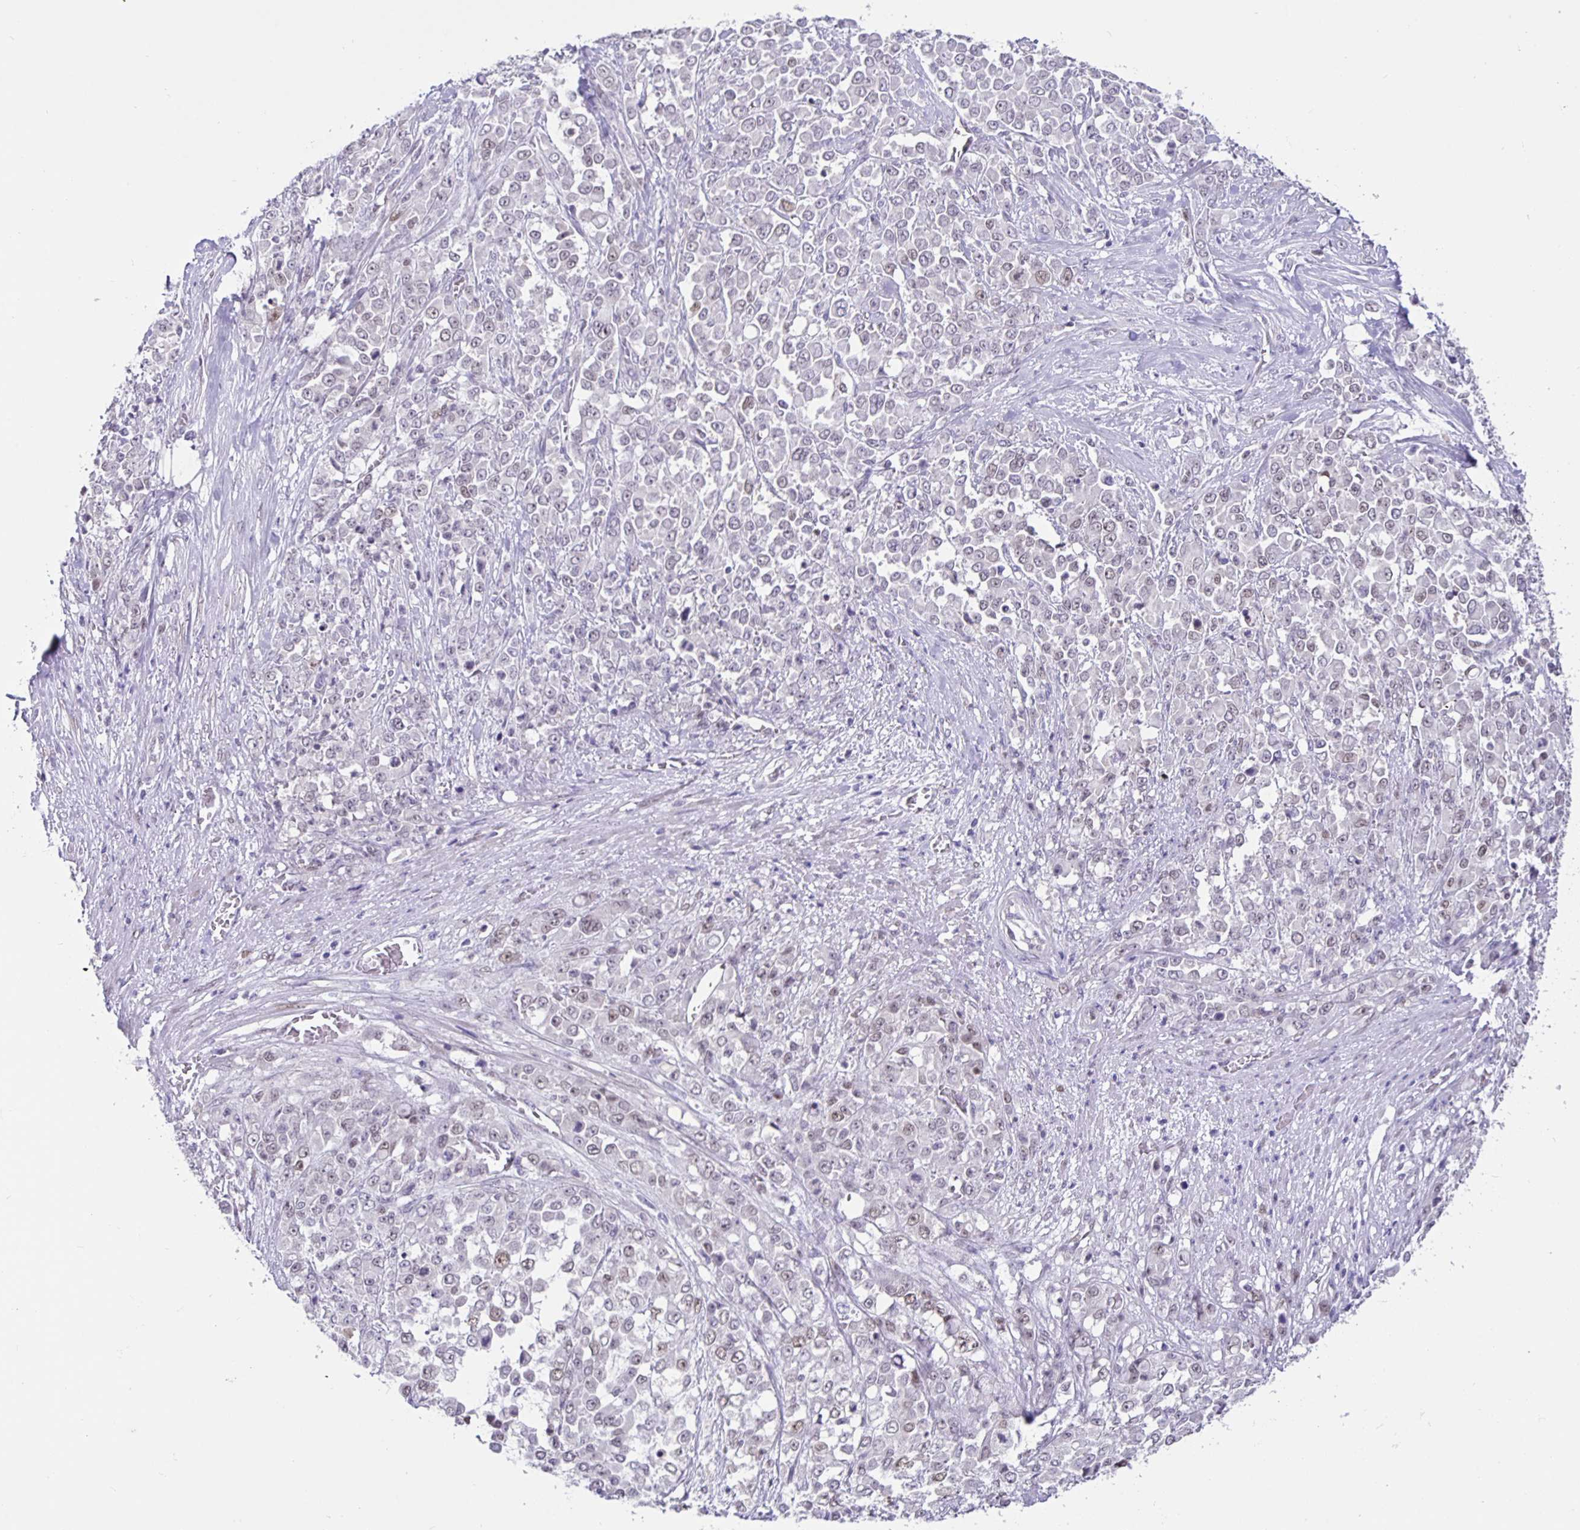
{"staining": {"intensity": "weak", "quantity": "<25%", "location": "nuclear"}, "tissue": "stomach cancer", "cell_type": "Tumor cells", "image_type": "cancer", "snomed": [{"axis": "morphology", "description": "Adenocarcinoma, NOS"}, {"axis": "topography", "description": "Stomach"}], "caption": "Micrograph shows no significant protein positivity in tumor cells of stomach cancer (adenocarcinoma).", "gene": "FOSL2", "patient": {"sex": "female", "age": 76}}